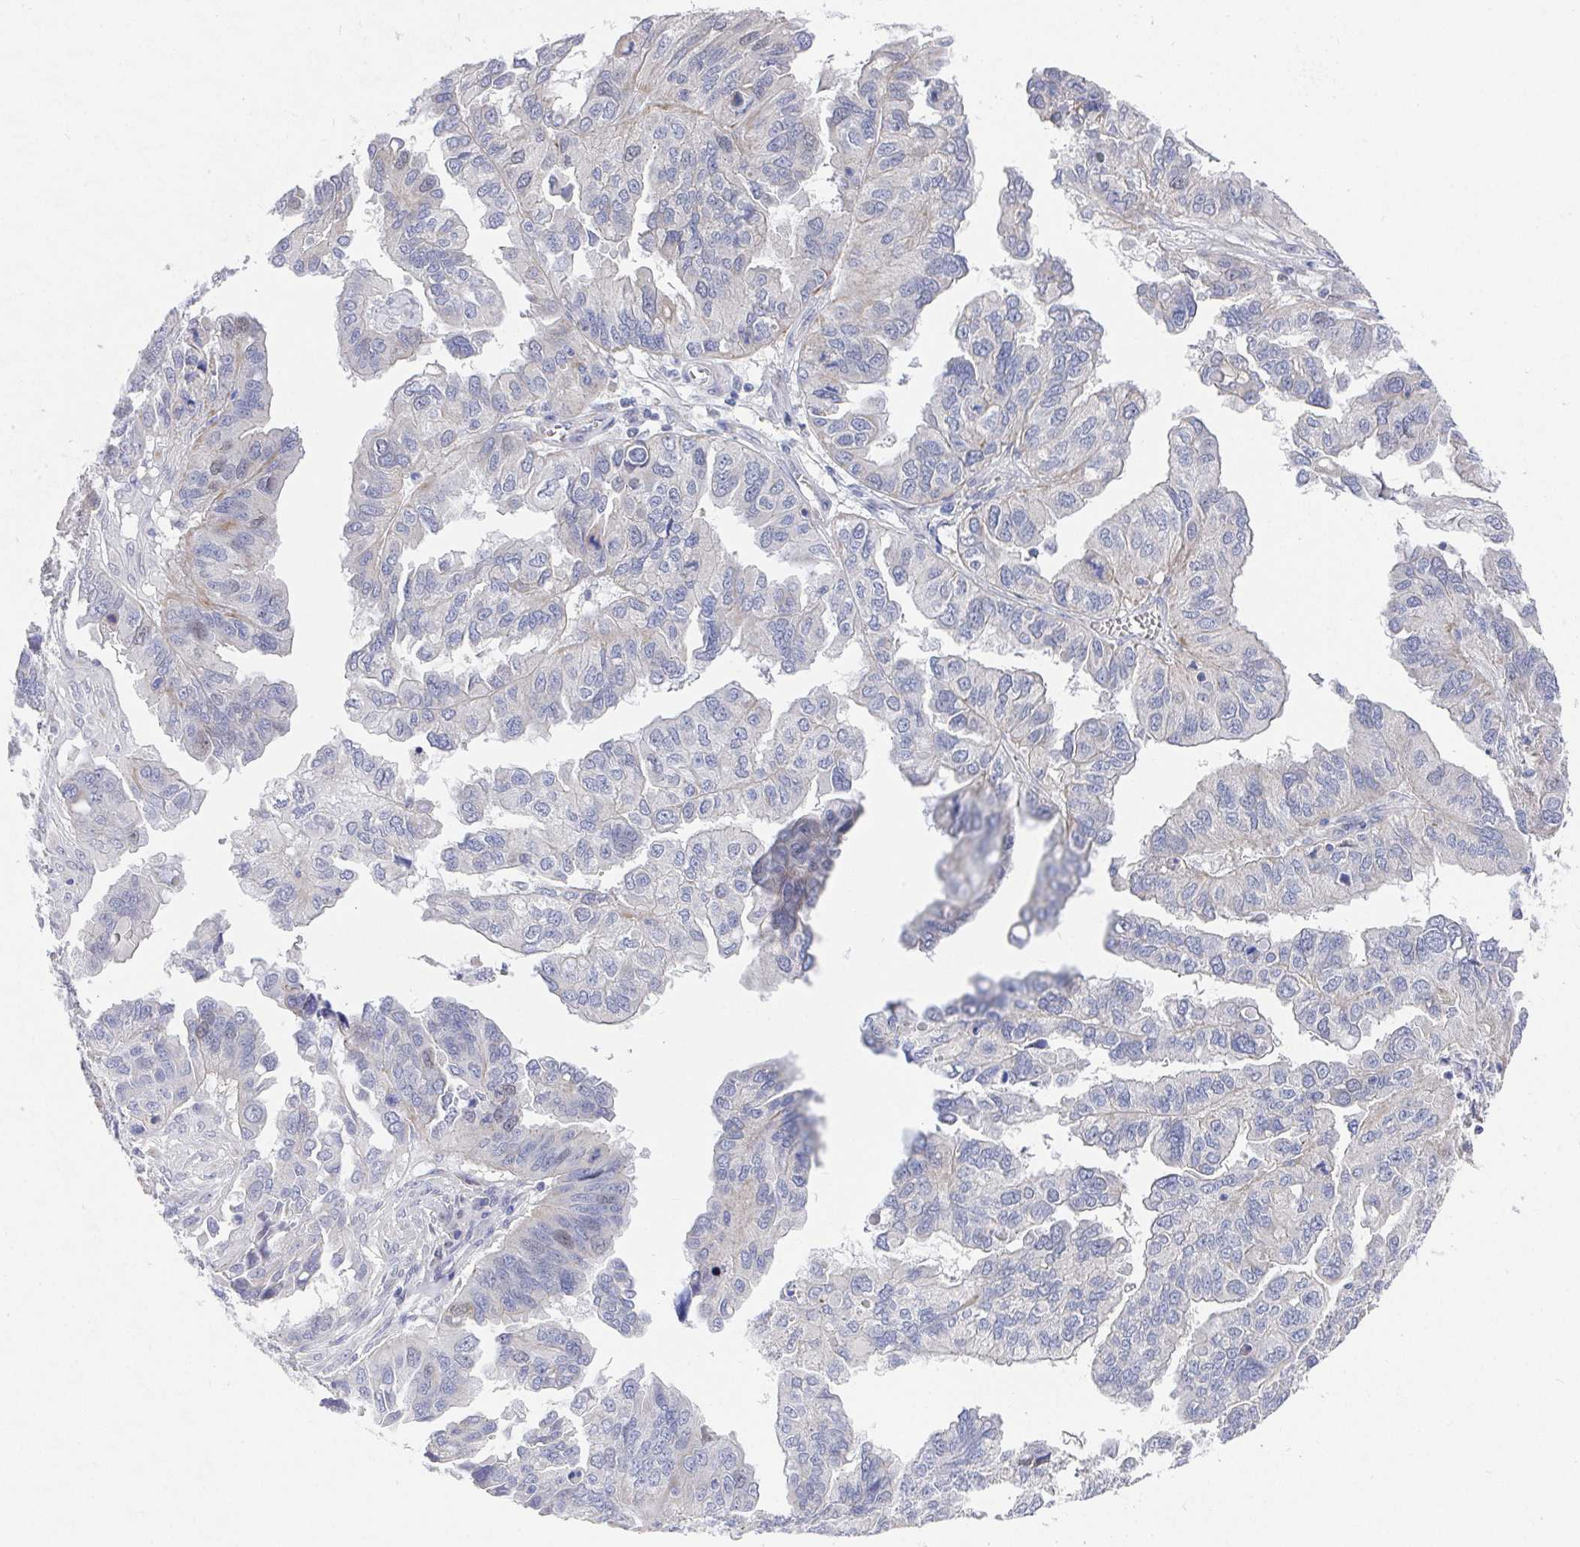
{"staining": {"intensity": "weak", "quantity": "<25%", "location": "nuclear"}, "tissue": "ovarian cancer", "cell_type": "Tumor cells", "image_type": "cancer", "snomed": [{"axis": "morphology", "description": "Cystadenocarcinoma, serous, NOS"}, {"axis": "topography", "description": "Ovary"}], "caption": "Protein analysis of ovarian cancer (serous cystadenocarcinoma) exhibits no significant expression in tumor cells.", "gene": "ATP5F1C", "patient": {"sex": "female", "age": 79}}